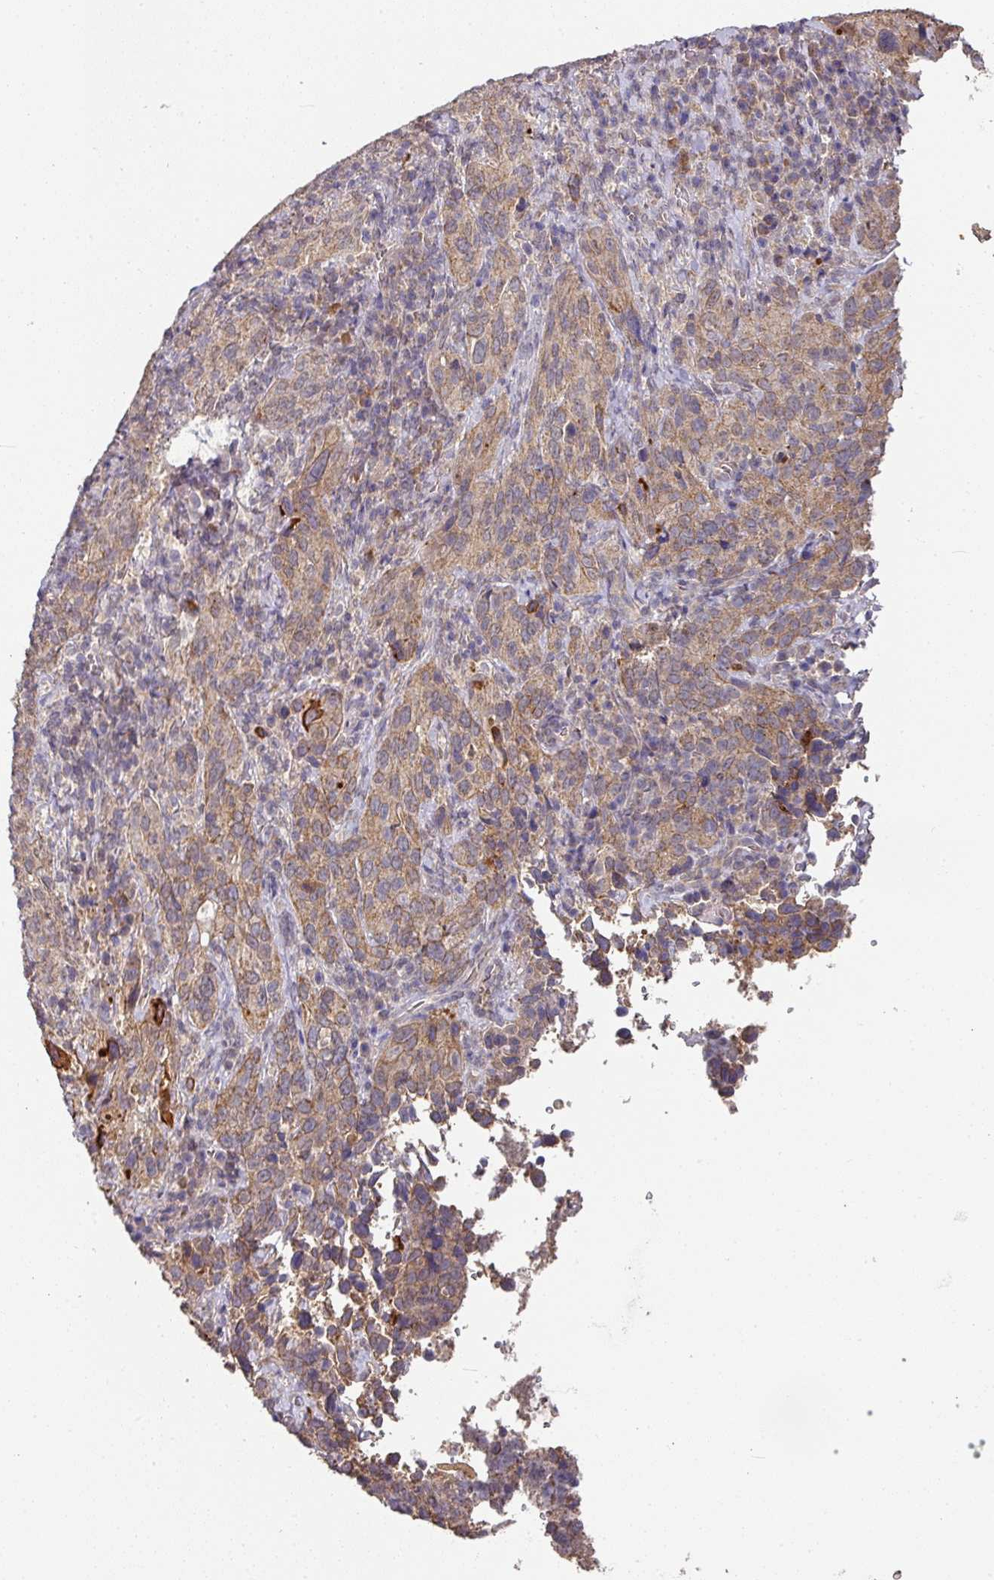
{"staining": {"intensity": "moderate", "quantity": ">75%", "location": "cytoplasmic/membranous"}, "tissue": "cervical cancer", "cell_type": "Tumor cells", "image_type": "cancer", "snomed": [{"axis": "morphology", "description": "Squamous cell carcinoma, NOS"}, {"axis": "topography", "description": "Cervix"}], "caption": "Immunohistochemistry staining of cervical squamous cell carcinoma, which demonstrates medium levels of moderate cytoplasmic/membranous staining in approximately >75% of tumor cells indicating moderate cytoplasmic/membranous protein staining. The staining was performed using DAB (3,3'-diaminobenzidine) (brown) for protein detection and nuclei were counterstained in hematoxylin (blue).", "gene": "EXTL3", "patient": {"sex": "female", "age": 51}}